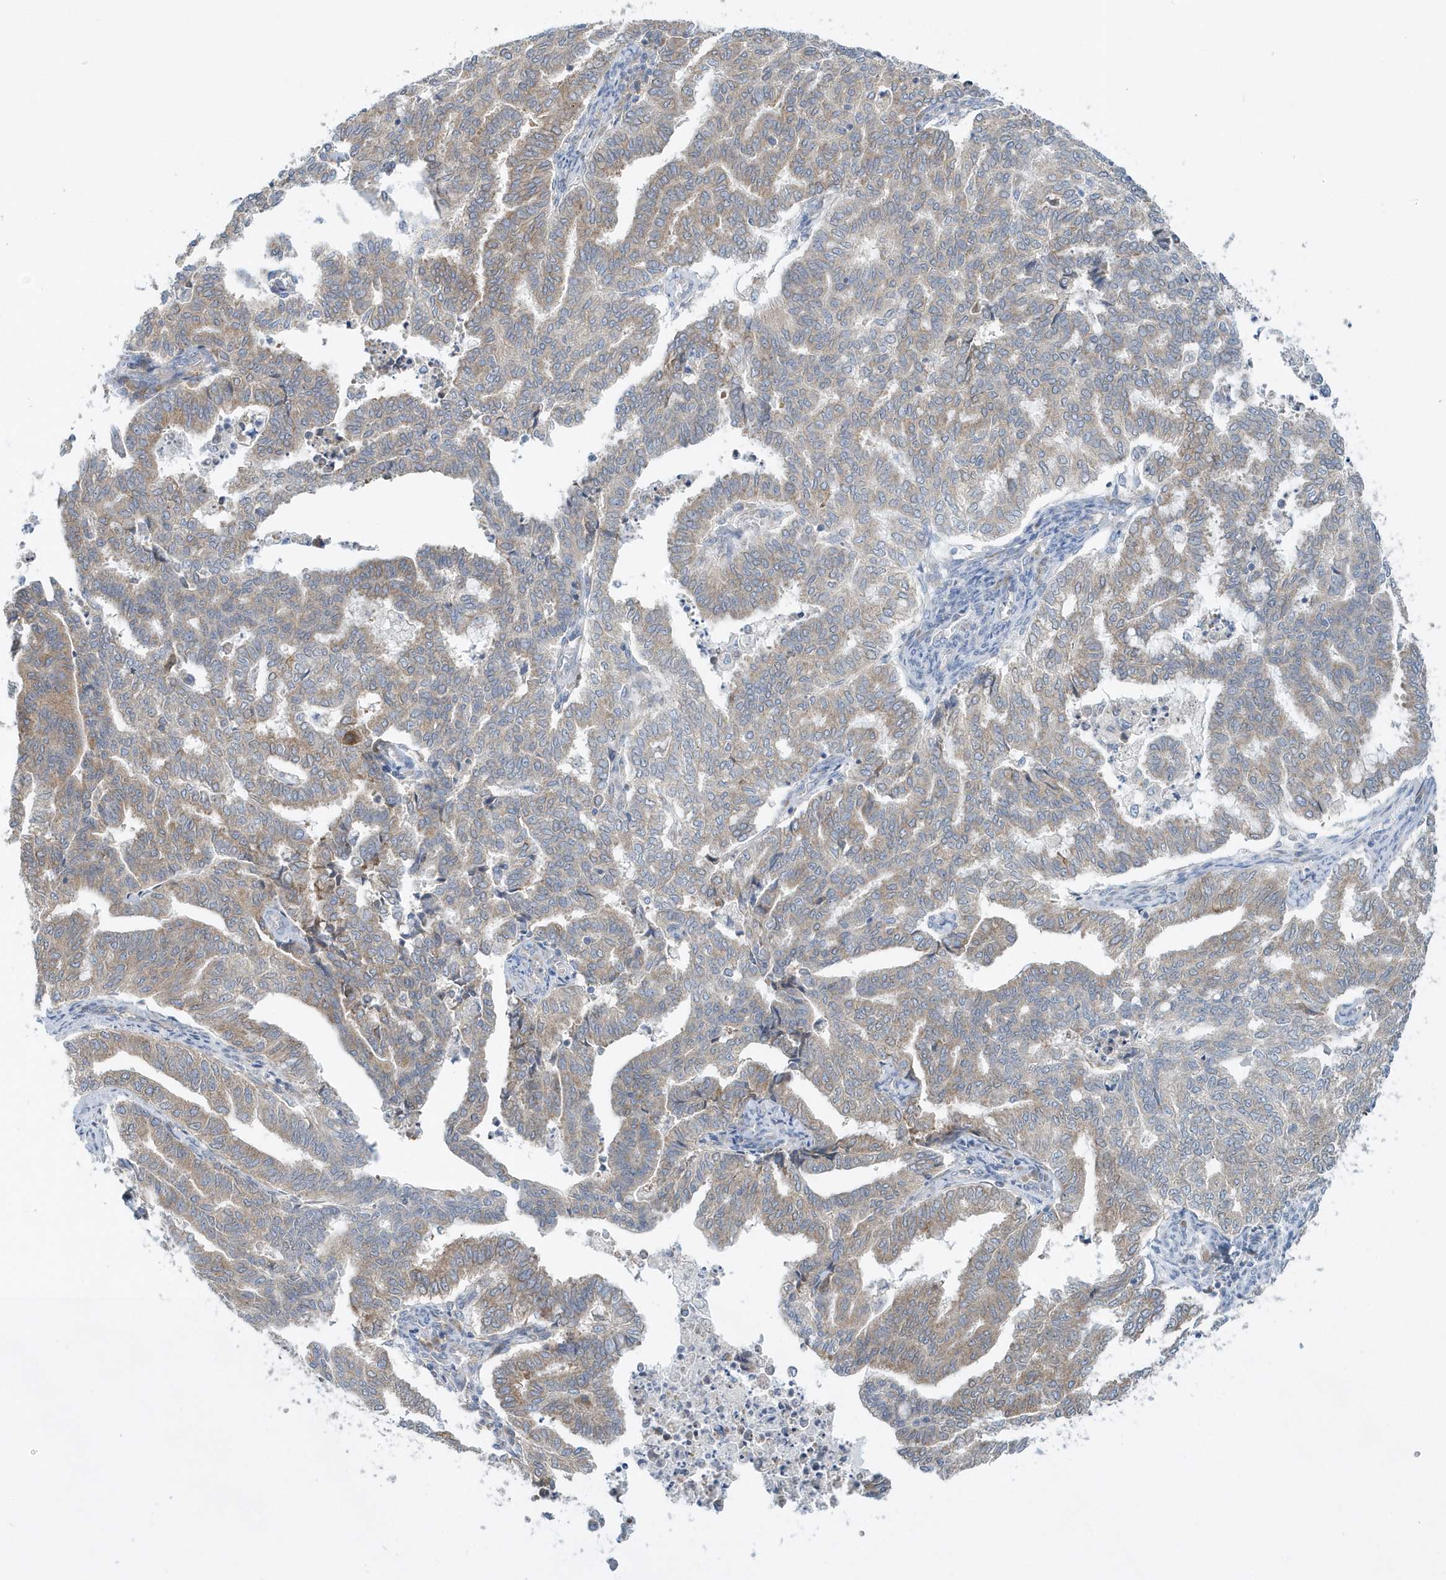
{"staining": {"intensity": "weak", "quantity": ">75%", "location": "cytoplasmic/membranous"}, "tissue": "endometrial cancer", "cell_type": "Tumor cells", "image_type": "cancer", "snomed": [{"axis": "morphology", "description": "Adenocarcinoma, NOS"}, {"axis": "topography", "description": "Endometrium"}], "caption": "This micrograph displays immunohistochemistry staining of human endometrial cancer, with low weak cytoplasmic/membranous expression in about >75% of tumor cells.", "gene": "EIF3C", "patient": {"sex": "female", "age": 79}}